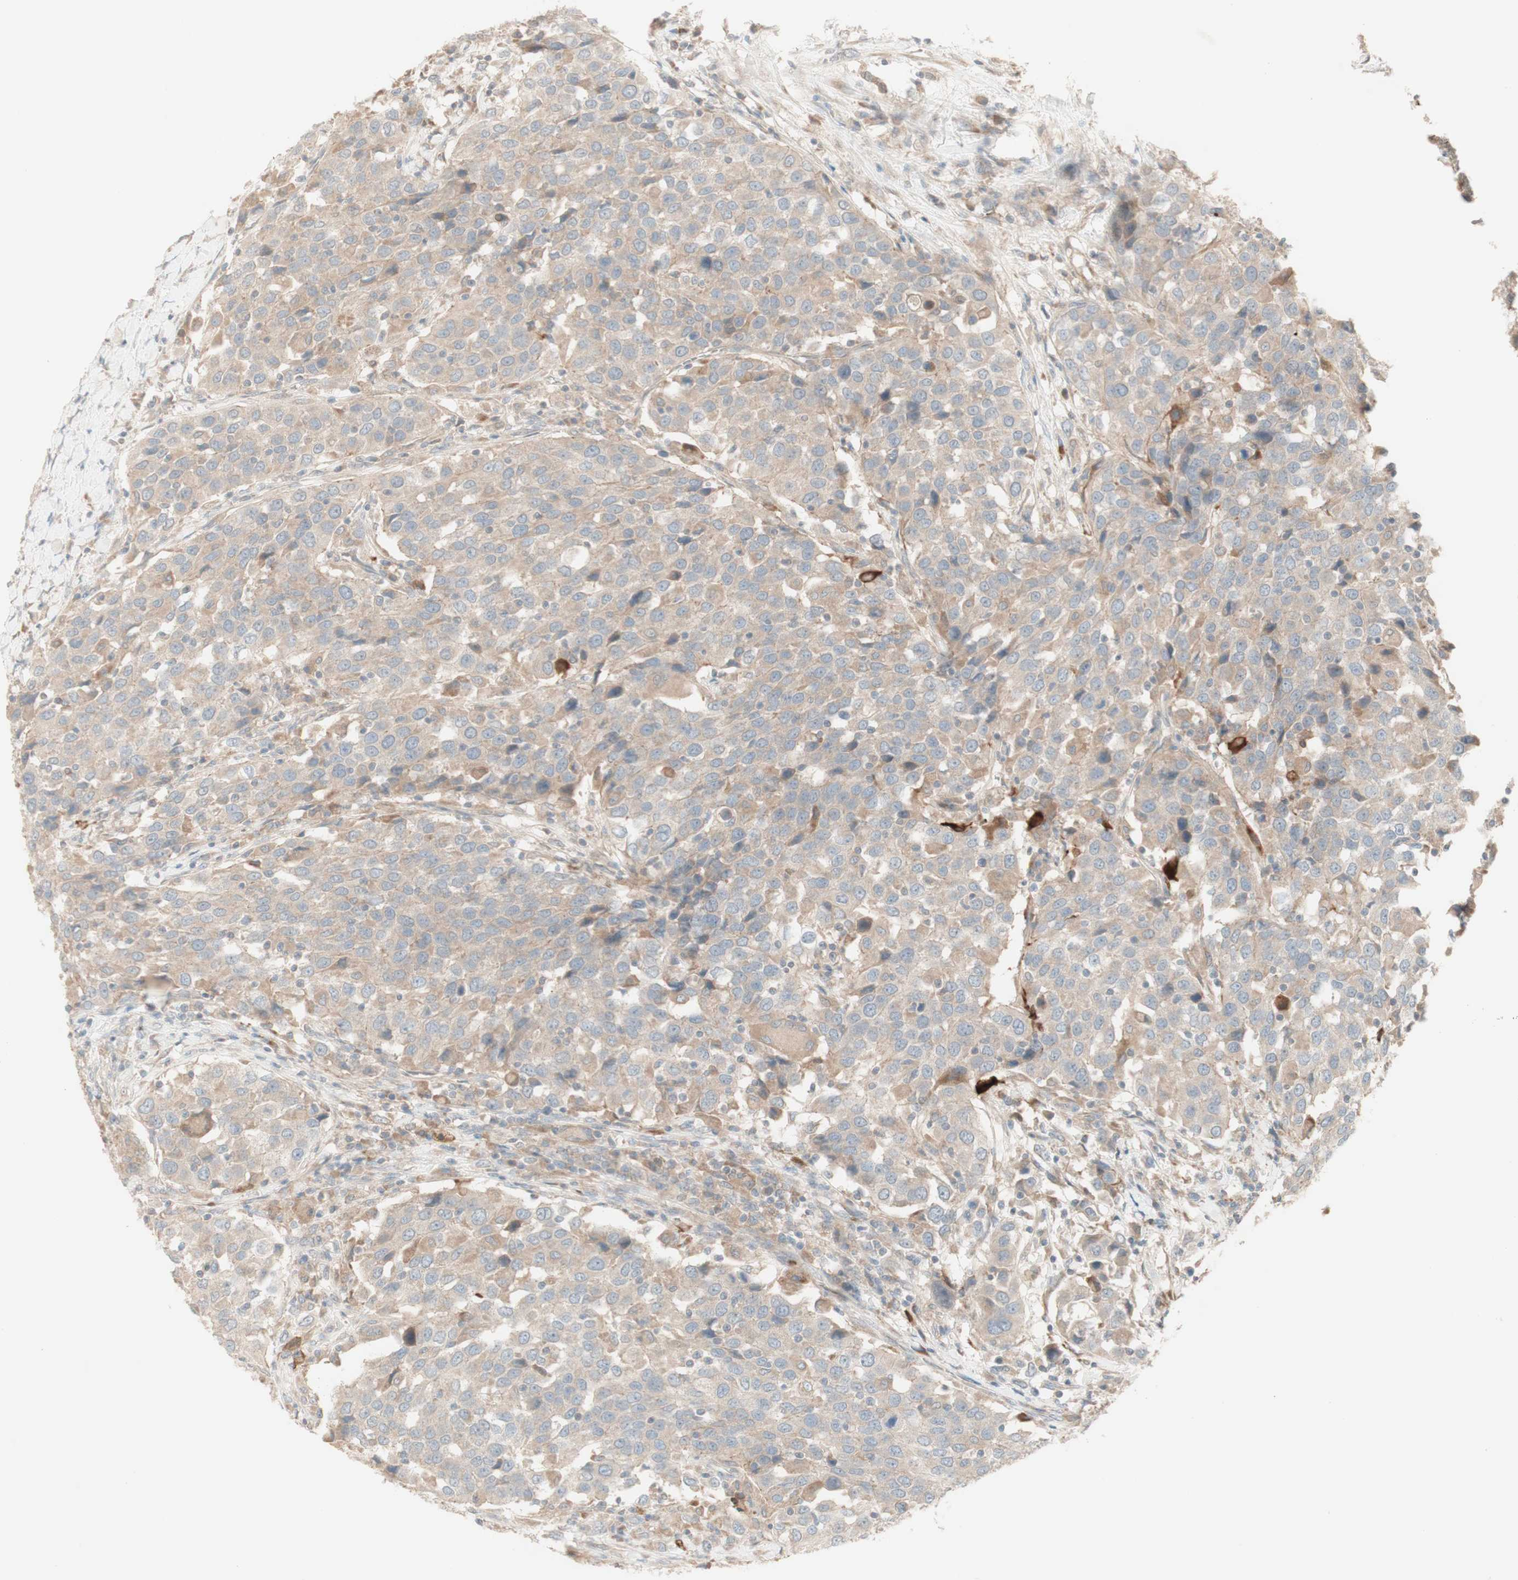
{"staining": {"intensity": "weak", "quantity": ">75%", "location": "cytoplasmic/membranous"}, "tissue": "urothelial cancer", "cell_type": "Tumor cells", "image_type": "cancer", "snomed": [{"axis": "morphology", "description": "Urothelial carcinoma, High grade"}, {"axis": "topography", "description": "Urinary bladder"}], "caption": "Tumor cells show low levels of weak cytoplasmic/membranous positivity in about >75% of cells in urothelial carcinoma (high-grade). Nuclei are stained in blue.", "gene": "PTGER4", "patient": {"sex": "female", "age": 80}}